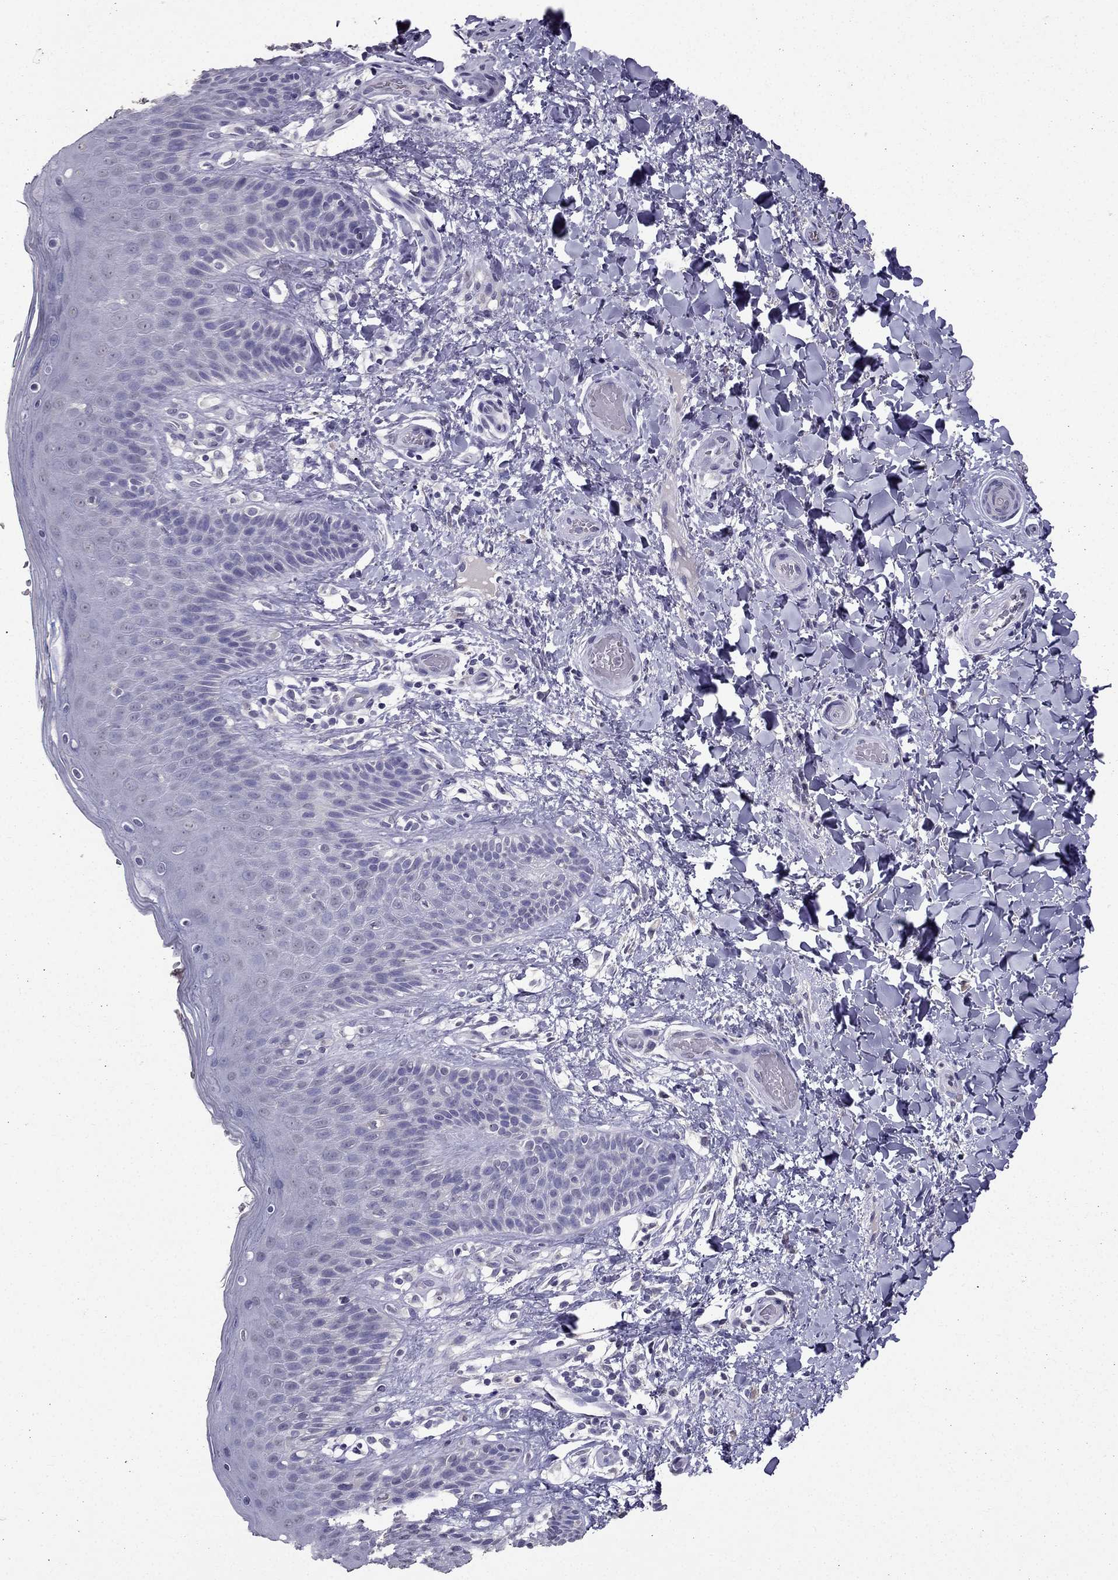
{"staining": {"intensity": "negative", "quantity": "none", "location": "none"}, "tissue": "skin", "cell_type": "Epidermal cells", "image_type": "normal", "snomed": [{"axis": "morphology", "description": "Normal tissue, NOS"}, {"axis": "topography", "description": "Anal"}], "caption": "Immunohistochemical staining of normal skin reveals no significant staining in epidermal cells. Brightfield microscopy of immunohistochemistry stained with DAB (3,3'-diaminobenzidine) (brown) and hematoxylin (blue), captured at high magnification.", "gene": "ARHGAP11A", "patient": {"sex": "male", "age": 36}}